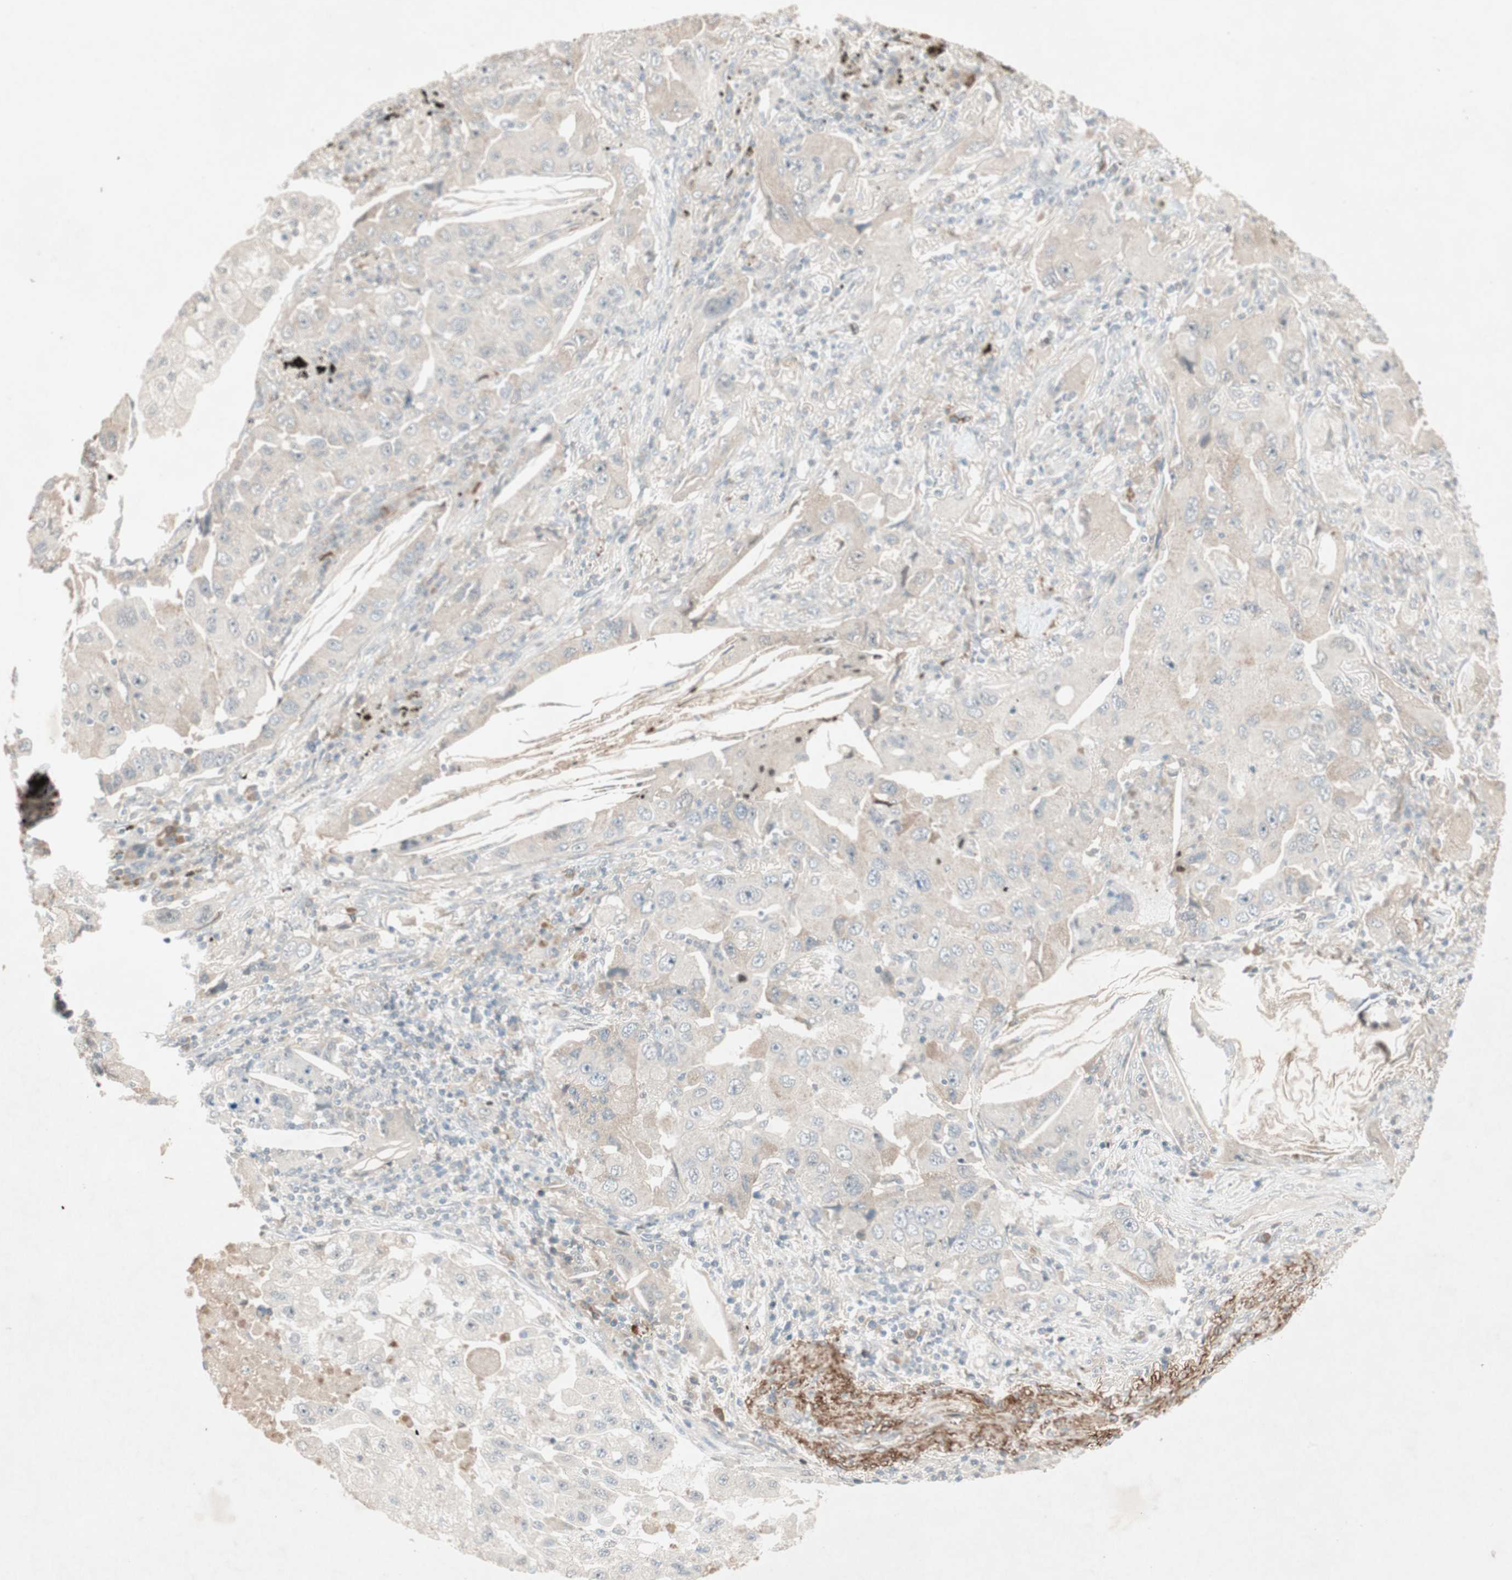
{"staining": {"intensity": "negative", "quantity": "none", "location": "none"}, "tissue": "lung cancer", "cell_type": "Tumor cells", "image_type": "cancer", "snomed": [{"axis": "morphology", "description": "Adenocarcinoma, NOS"}, {"axis": "topography", "description": "Lung"}], "caption": "Immunohistochemical staining of human lung adenocarcinoma demonstrates no significant expression in tumor cells.", "gene": "RNGTT", "patient": {"sex": "female", "age": 65}}